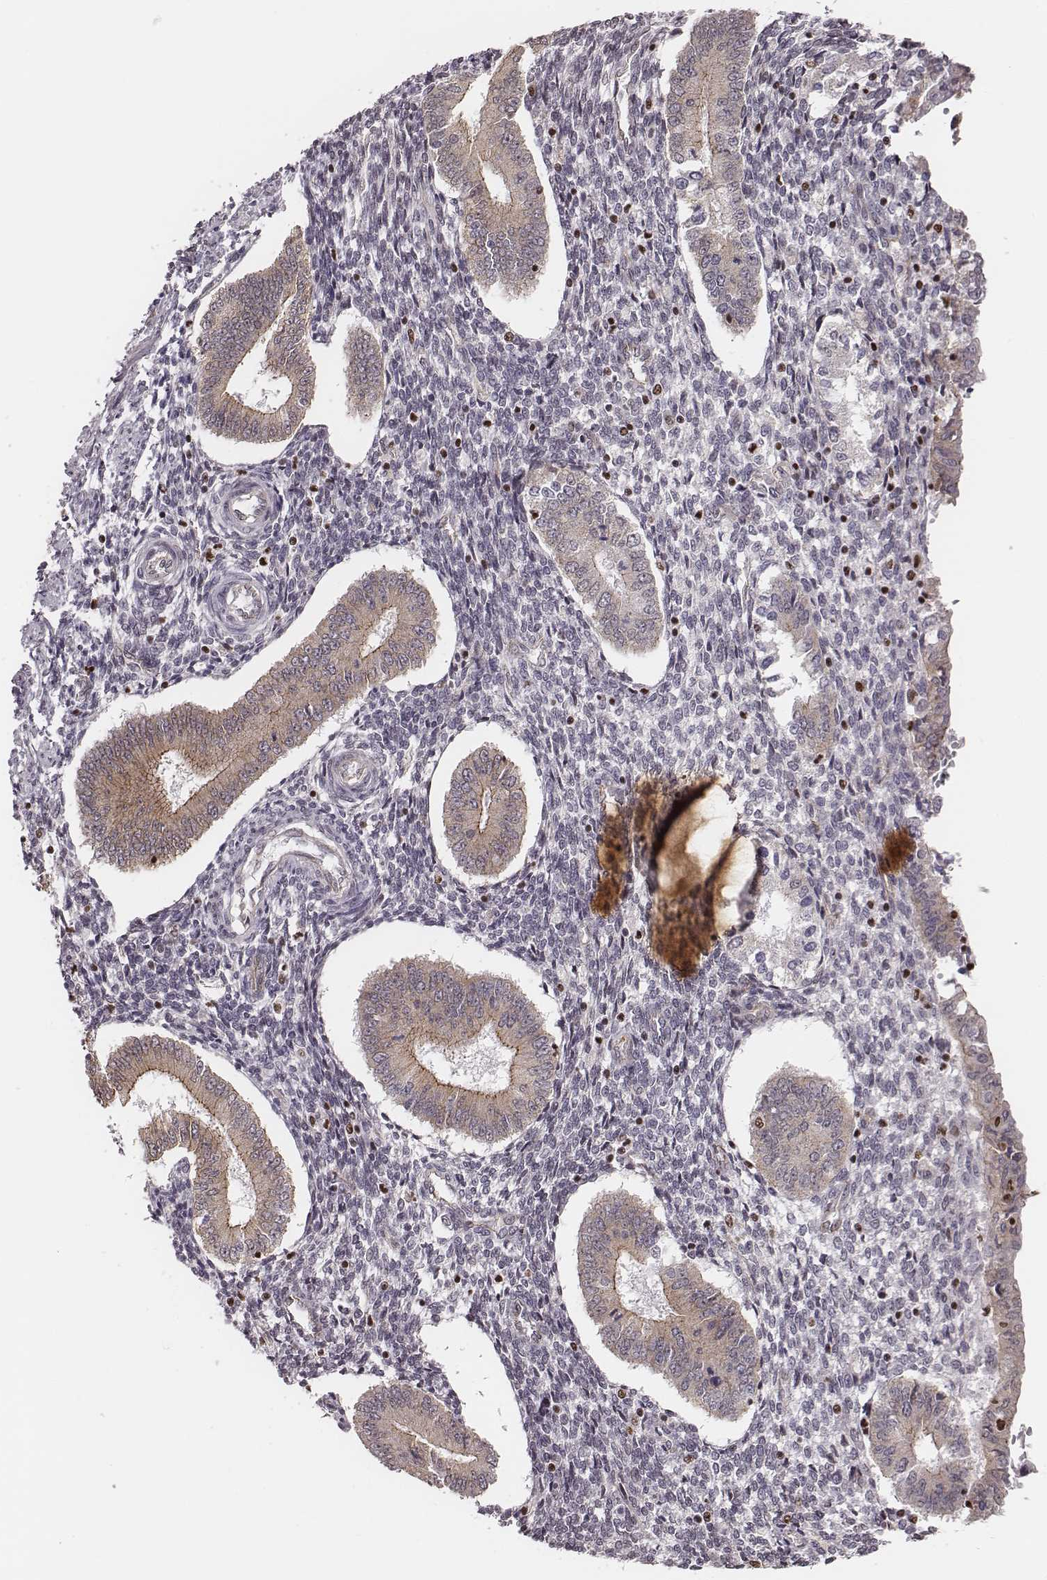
{"staining": {"intensity": "negative", "quantity": "none", "location": "none"}, "tissue": "endometrium", "cell_type": "Cells in endometrial stroma", "image_type": "normal", "snomed": [{"axis": "morphology", "description": "Normal tissue, NOS"}, {"axis": "topography", "description": "Endometrium"}], "caption": "Immunohistochemistry (IHC) image of normal endometrium: human endometrium stained with DAB demonstrates no significant protein staining in cells in endometrial stroma.", "gene": "WDR59", "patient": {"sex": "female", "age": 40}}